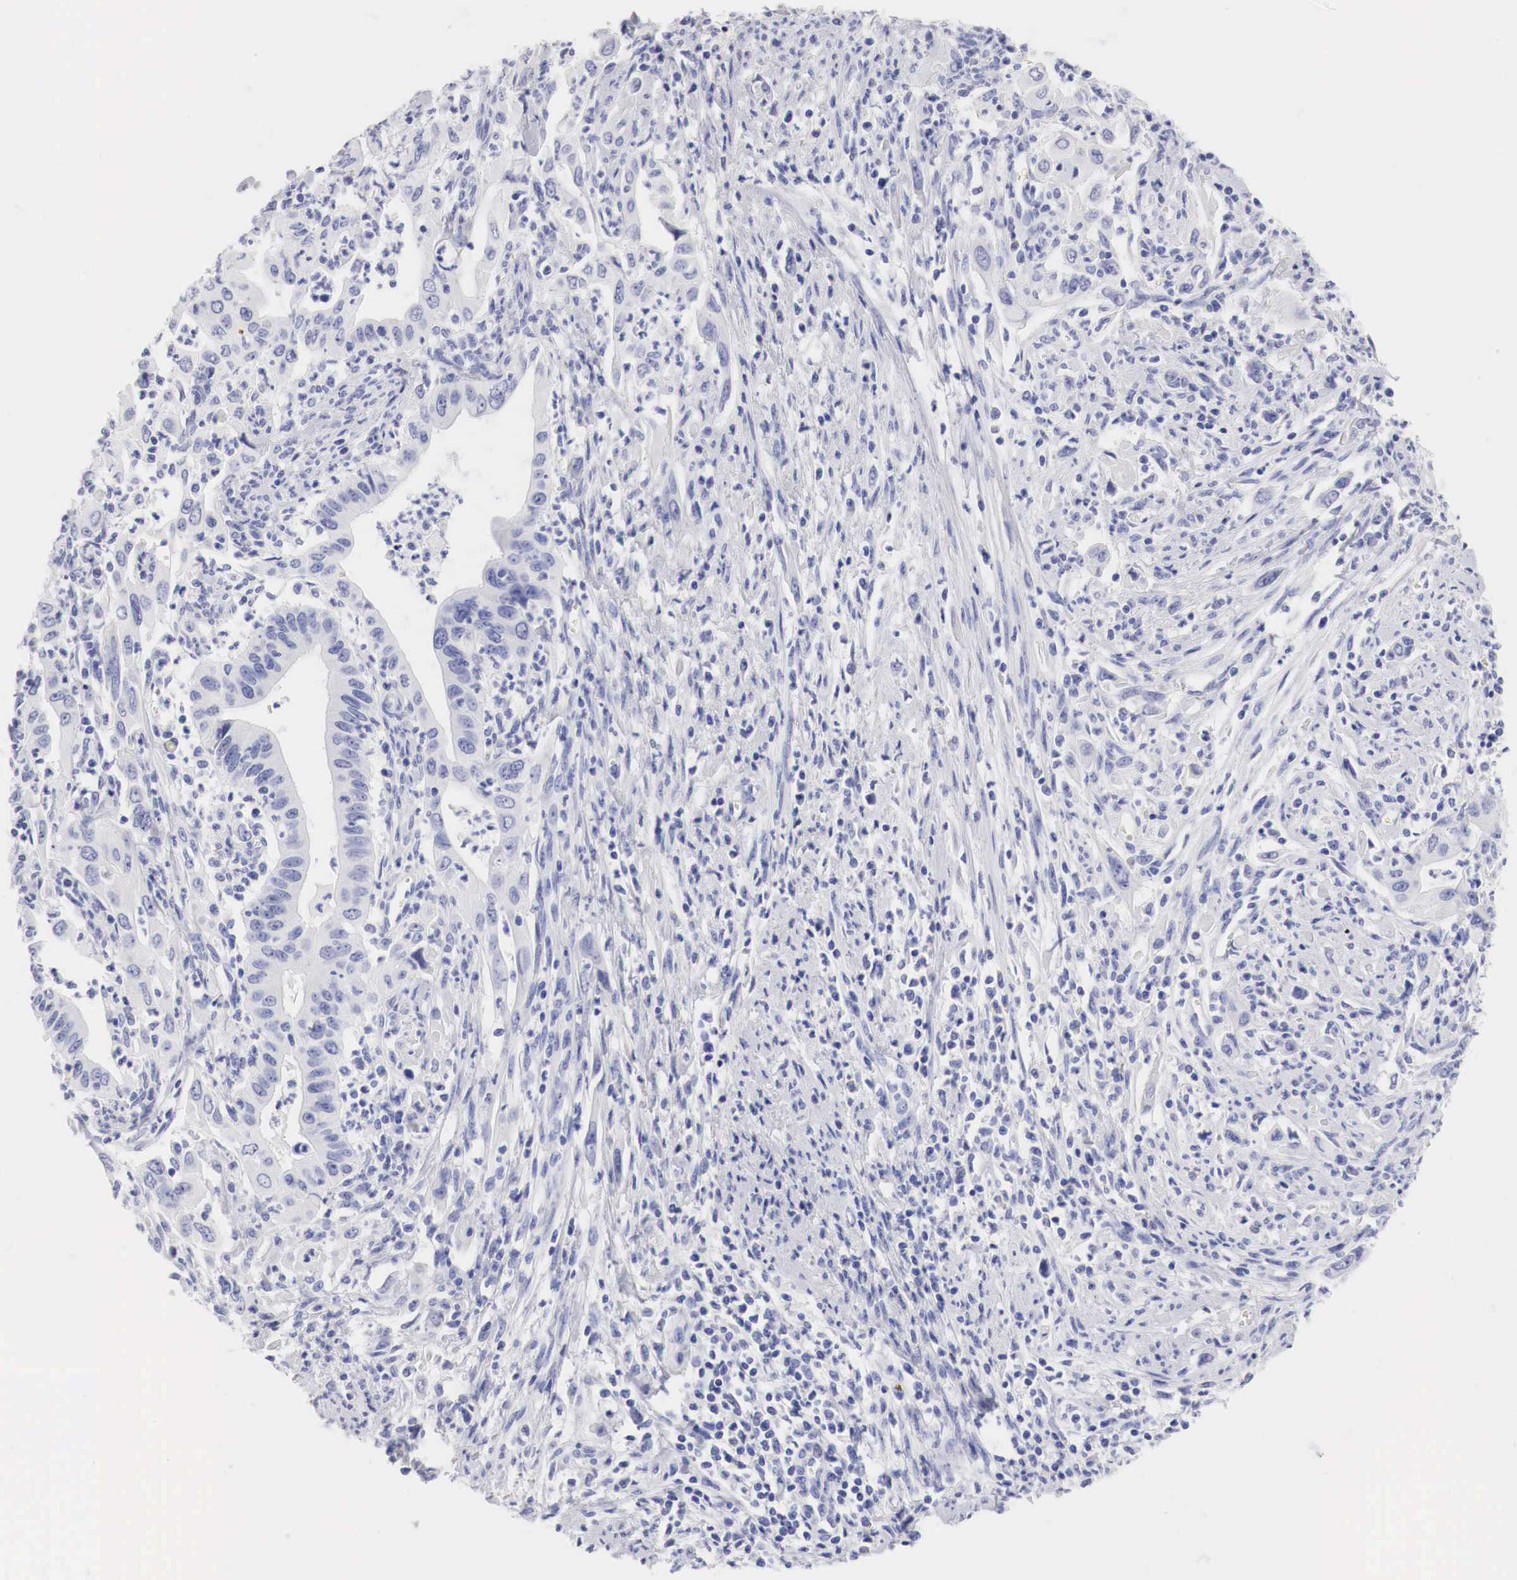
{"staining": {"intensity": "negative", "quantity": "none", "location": "none"}, "tissue": "cervical cancer", "cell_type": "Tumor cells", "image_type": "cancer", "snomed": [{"axis": "morphology", "description": "Normal tissue, NOS"}, {"axis": "morphology", "description": "Adenocarcinoma, NOS"}, {"axis": "topography", "description": "Cervix"}], "caption": "High power microscopy micrograph of an immunohistochemistry photomicrograph of cervical cancer (adenocarcinoma), revealing no significant positivity in tumor cells.", "gene": "TYR", "patient": {"sex": "female", "age": 34}}